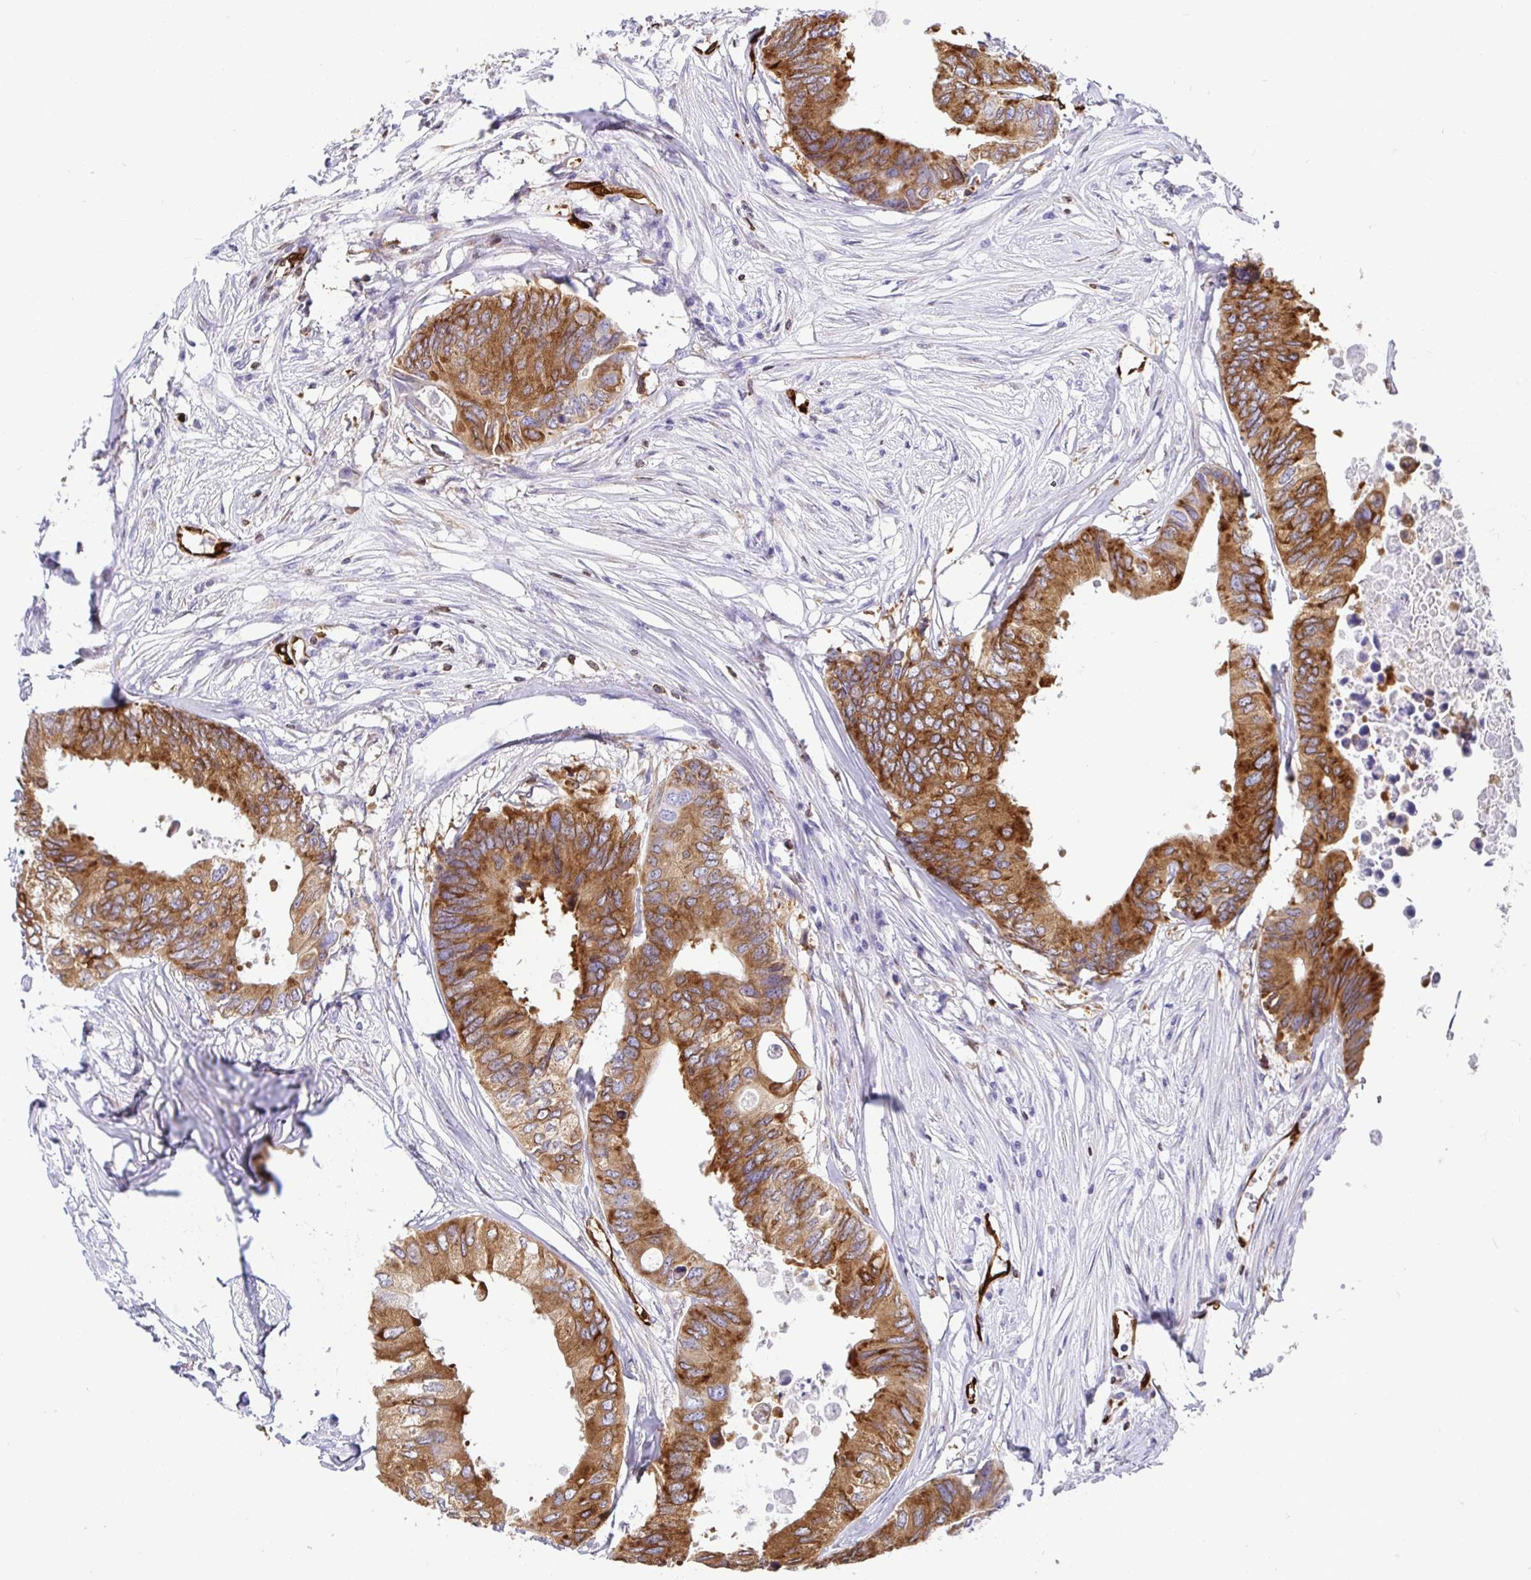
{"staining": {"intensity": "strong", "quantity": ">75%", "location": "cytoplasmic/membranous"}, "tissue": "colorectal cancer", "cell_type": "Tumor cells", "image_type": "cancer", "snomed": [{"axis": "morphology", "description": "Adenocarcinoma, NOS"}, {"axis": "topography", "description": "Colon"}], "caption": "Colorectal cancer (adenocarcinoma) stained with immunohistochemistry exhibits strong cytoplasmic/membranous staining in approximately >75% of tumor cells. Using DAB (brown) and hematoxylin (blue) stains, captured at high magnification using brightfield microscopy.", "gene": "TP53I11", "patient": {"sex": "male", "age": 71}}